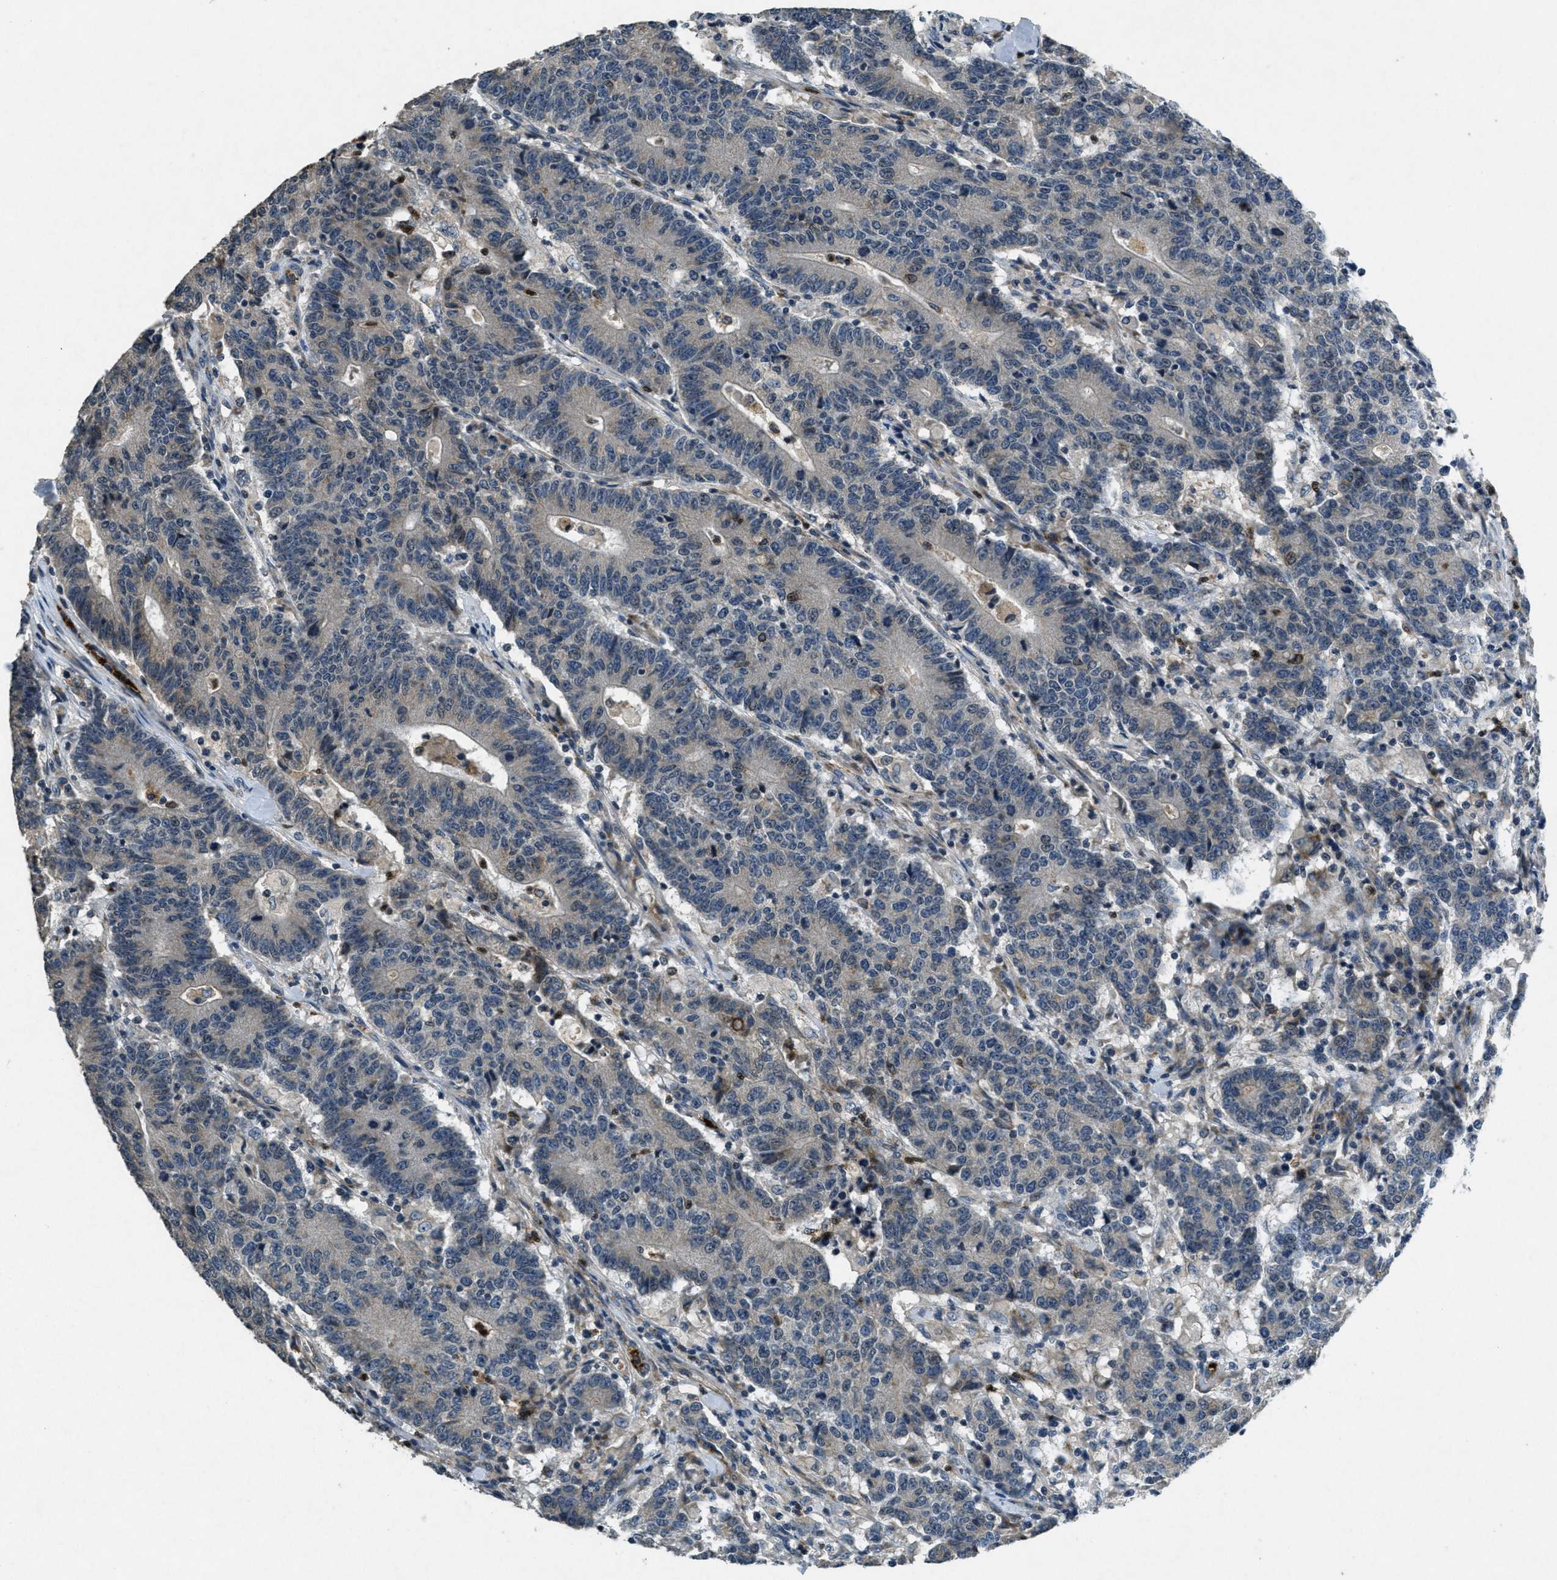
{"staining": {"intensity": "negative", "quantity": "none", "location": "none"}, "tissue": "colorectal cancer", "cell_type": "Tumor cells", "image_type": "cancer", "snomed": [{"axis": "morphology", "description": "Normal tissue, NOS"}, {"axis": "morphology", "description": "Adenocarcinoma, NOS"}, {"axis": "topography", "description": "Colon"}], "caption": "Immunohistochemistry (IHC) image of human colorectal adenocarcinoma stained for a protein (brown), which demonstrates no expression in tumor cells.", "gene": "RAB3D", "patient": {"sex": "female", "age": 75}}